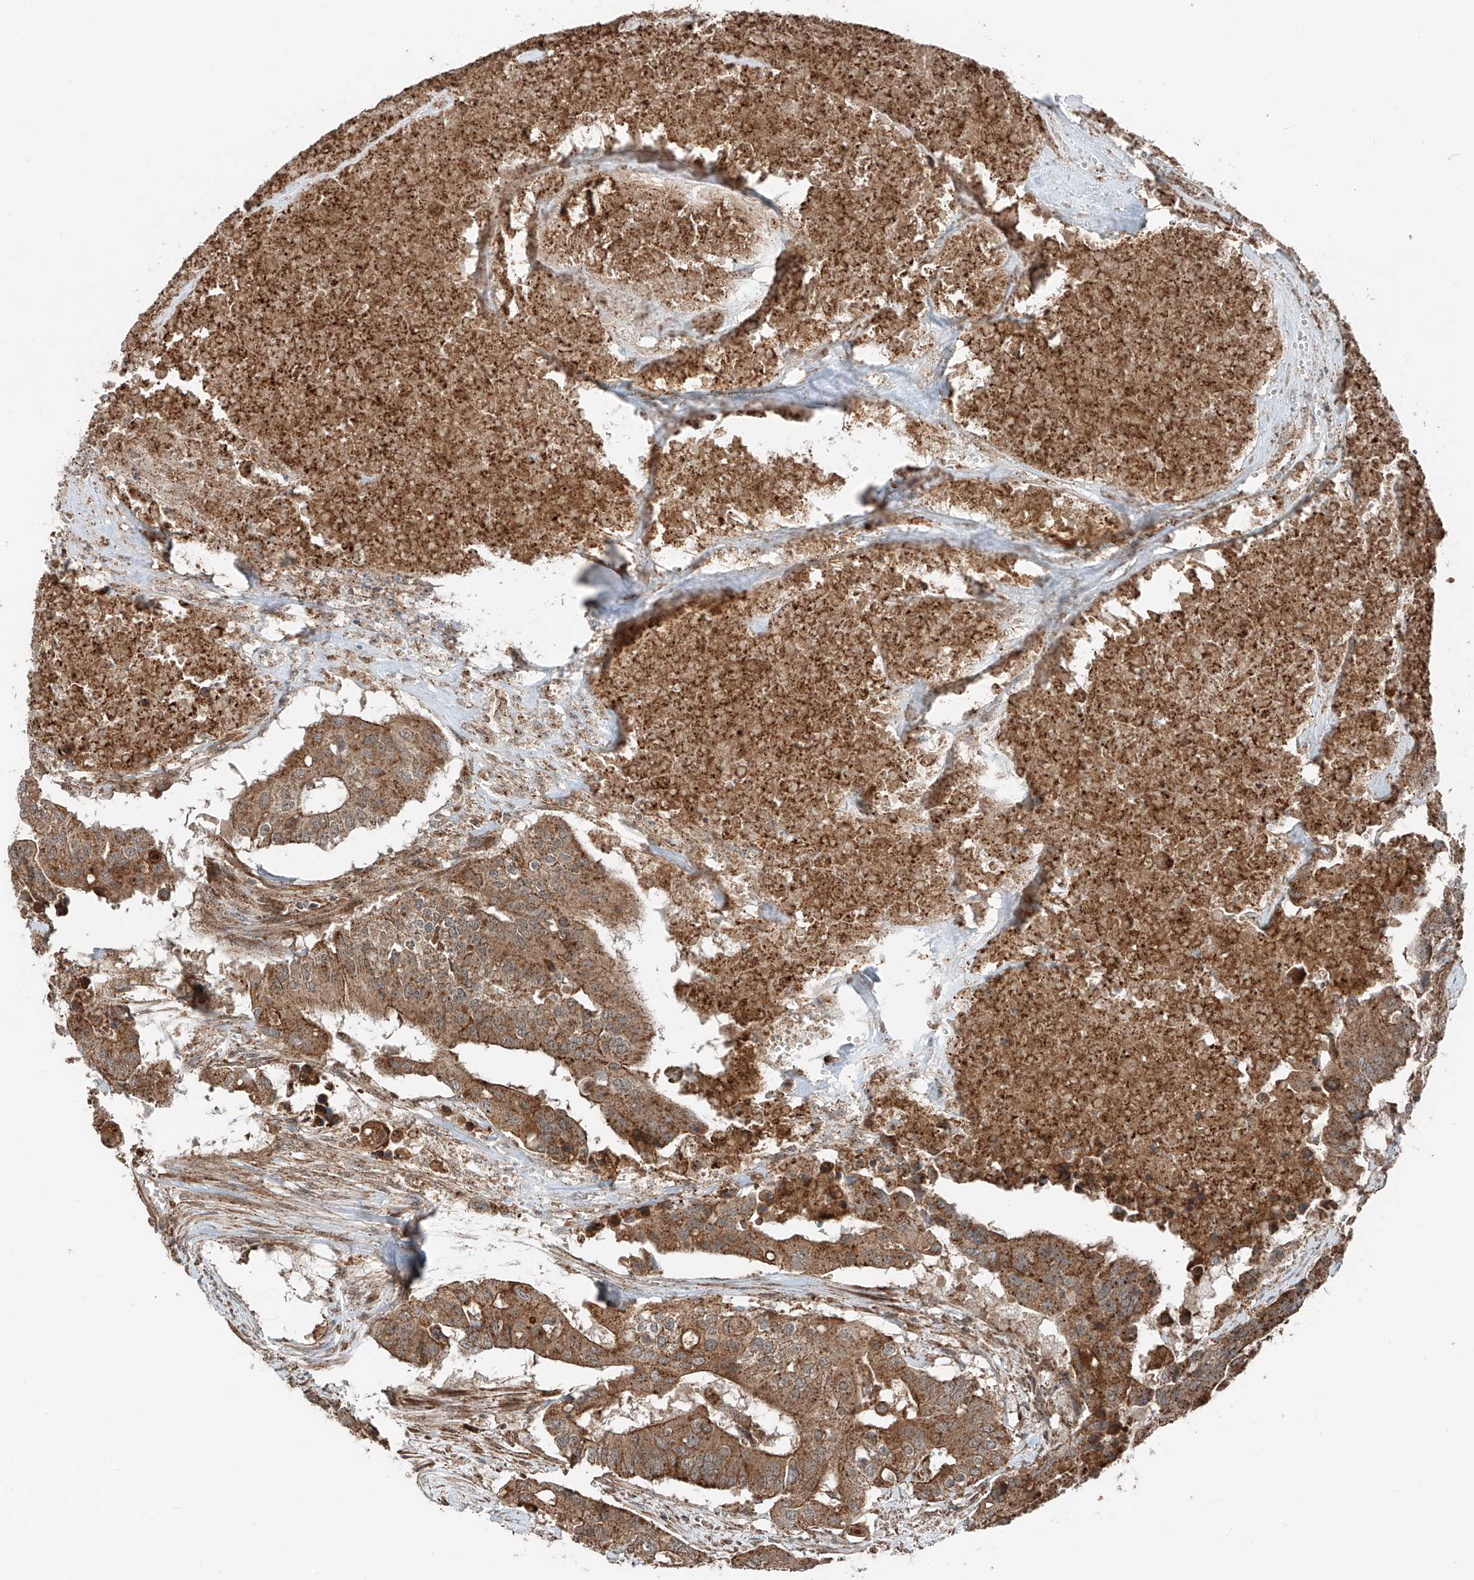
{"staining": {"intensity": "moderate", "quantity": ">75%", "location": "cytoplasmic/membranous"}, "tissue": "colorectal cancer", "cell_type": "Tumor cells", "image_type": "cancer", "snomed": [{"axis": "morphology", "description": "Adenocarcinoma, NOS"}, {"axis": "topography", "description": "Colon"}], "caption": "Brown immunohistochemical staining in human colorectal cancer (adenocarcinoma) exhibits moderate cytoplasmic/membranous staining in approximately >75% of tumor cells.", "gene": "CEP162", "patient": {"sex": "male", "age": 77}}